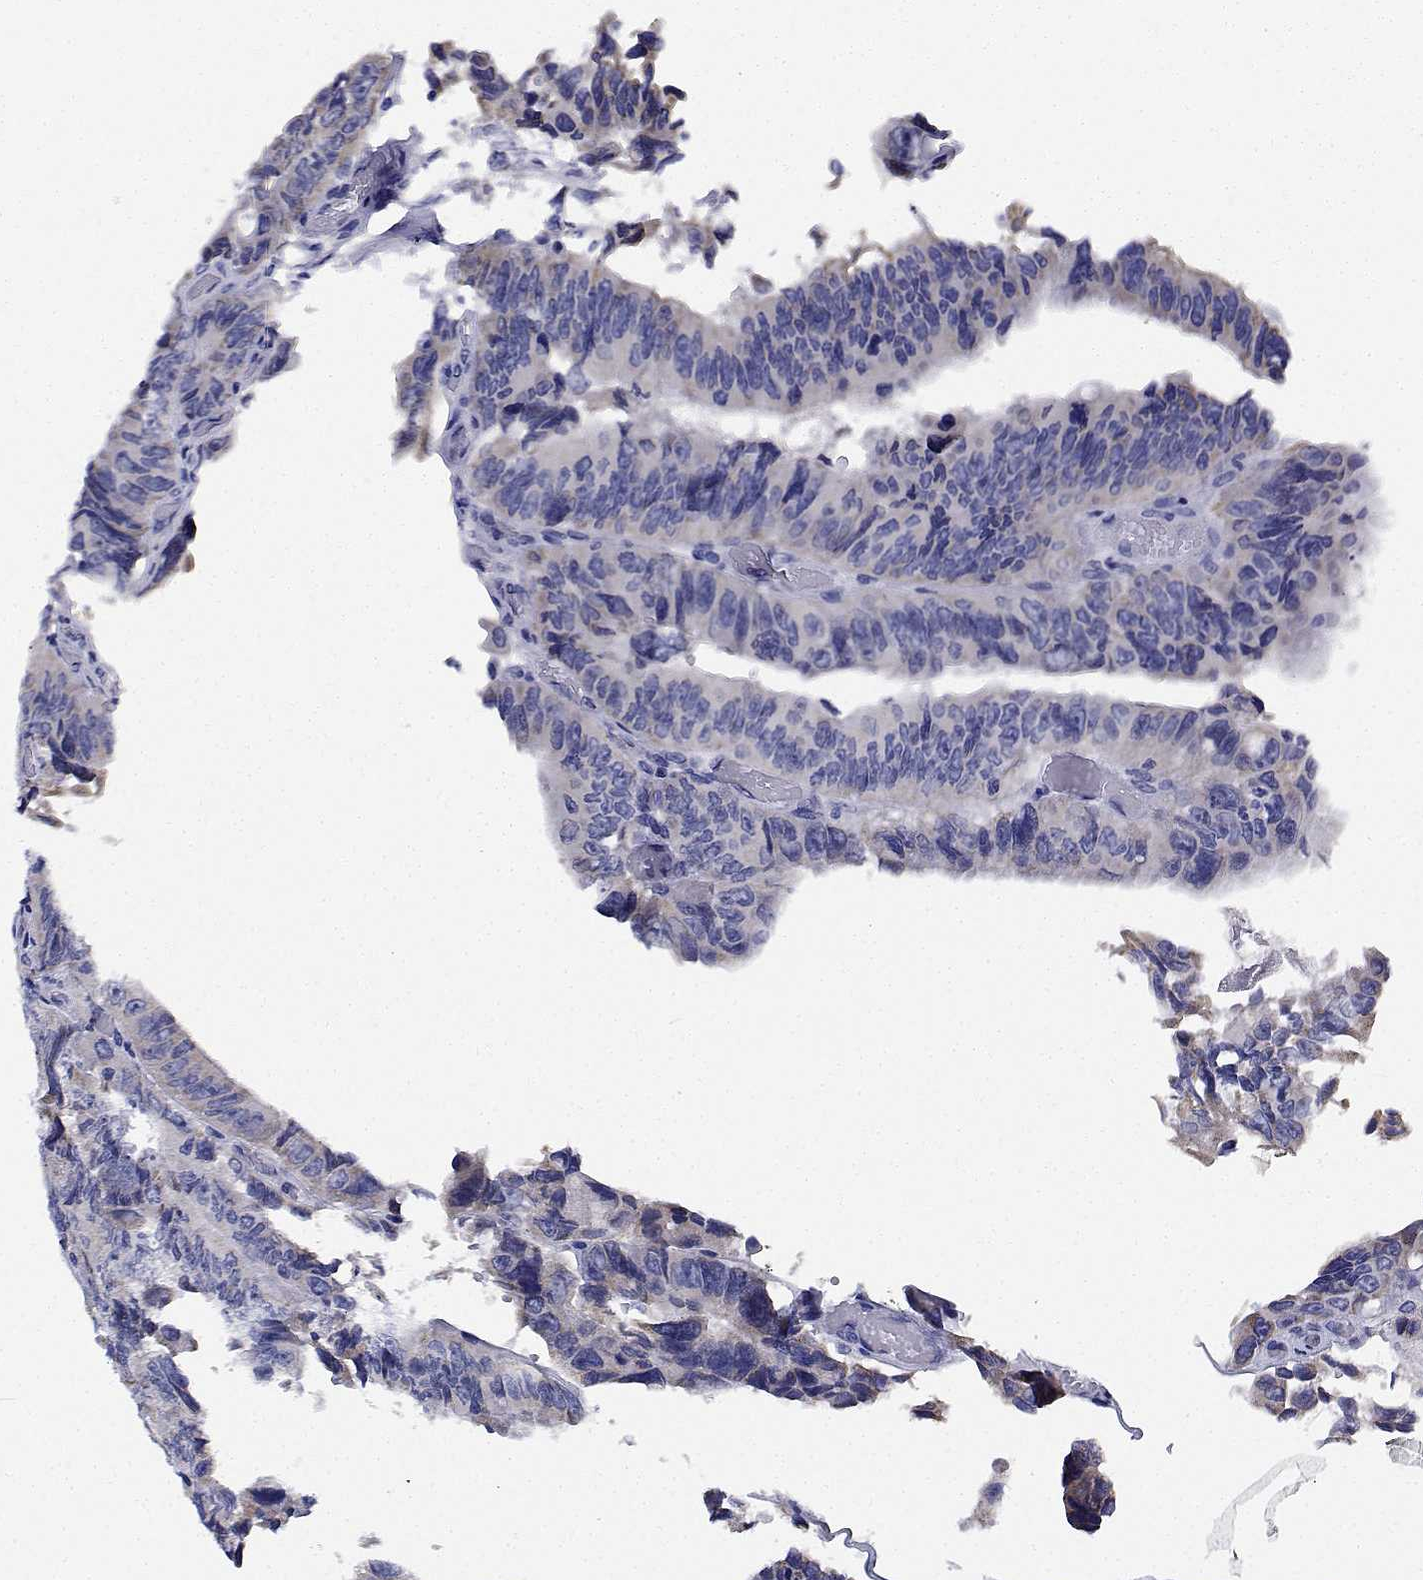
{"staining": {"intensity": "negative", "quantity": "none", "location": "none"}, "tissue": "colorectal cancer", "cell_type": "Tumor cells", "image_type": "cancer", "snomed": [{"axis": "morphology", "description": "Adenocarcinoma, NOS"}, {"axis": "topography", "description": "Colon"}], "caption": "An immunohistochemistry (IHC) histopathology image of colorectal adenocarcinoma is shown. There is no staining in tumor cells of colorectal adenocarcinoma.", "gene": "CDHR3", "patient": {"sex": "female", "age": 84}}